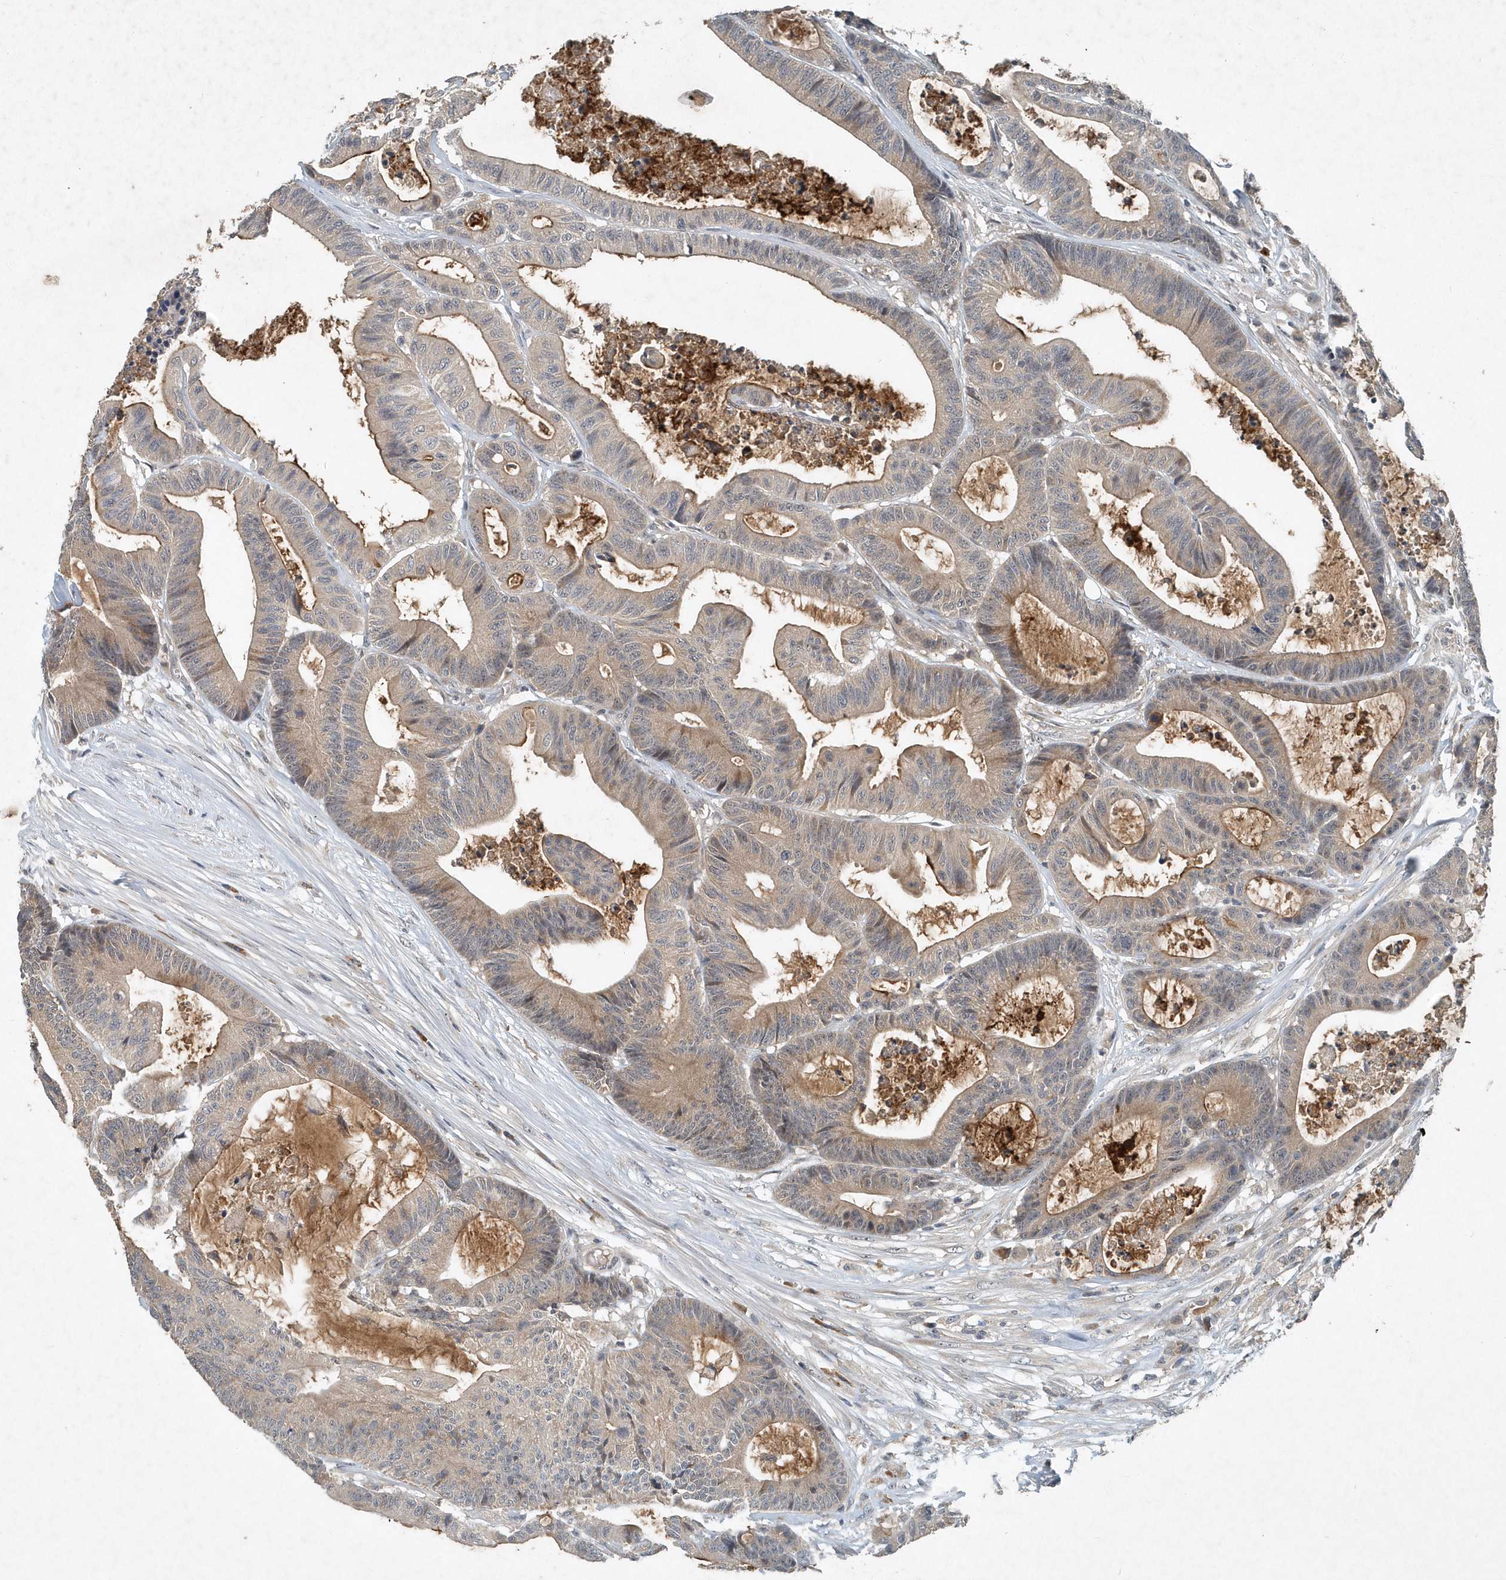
{"staining": {"intensity": "weak", "quantity": "25%-75%", "location": "cytoplasmic/membranous"}, "tissue": "colorectal cancer", "cell_type": "Tumor cells", "image_type": "cancer", "snomed": [{"axis": "morphology", "description": "Adenocarcinoma, NOS"}, {"axis": "topography", "description": "Colon"}], "caption": "An image showing weak cytoplasmic/membranous expression in about 25%-75% of tumor cells in adenocarcinoma (colorectal), as visualized by brown immunohistochemical staining.", "gene": "SCFD2", "patient": {"sex": "female", "age": 84}}